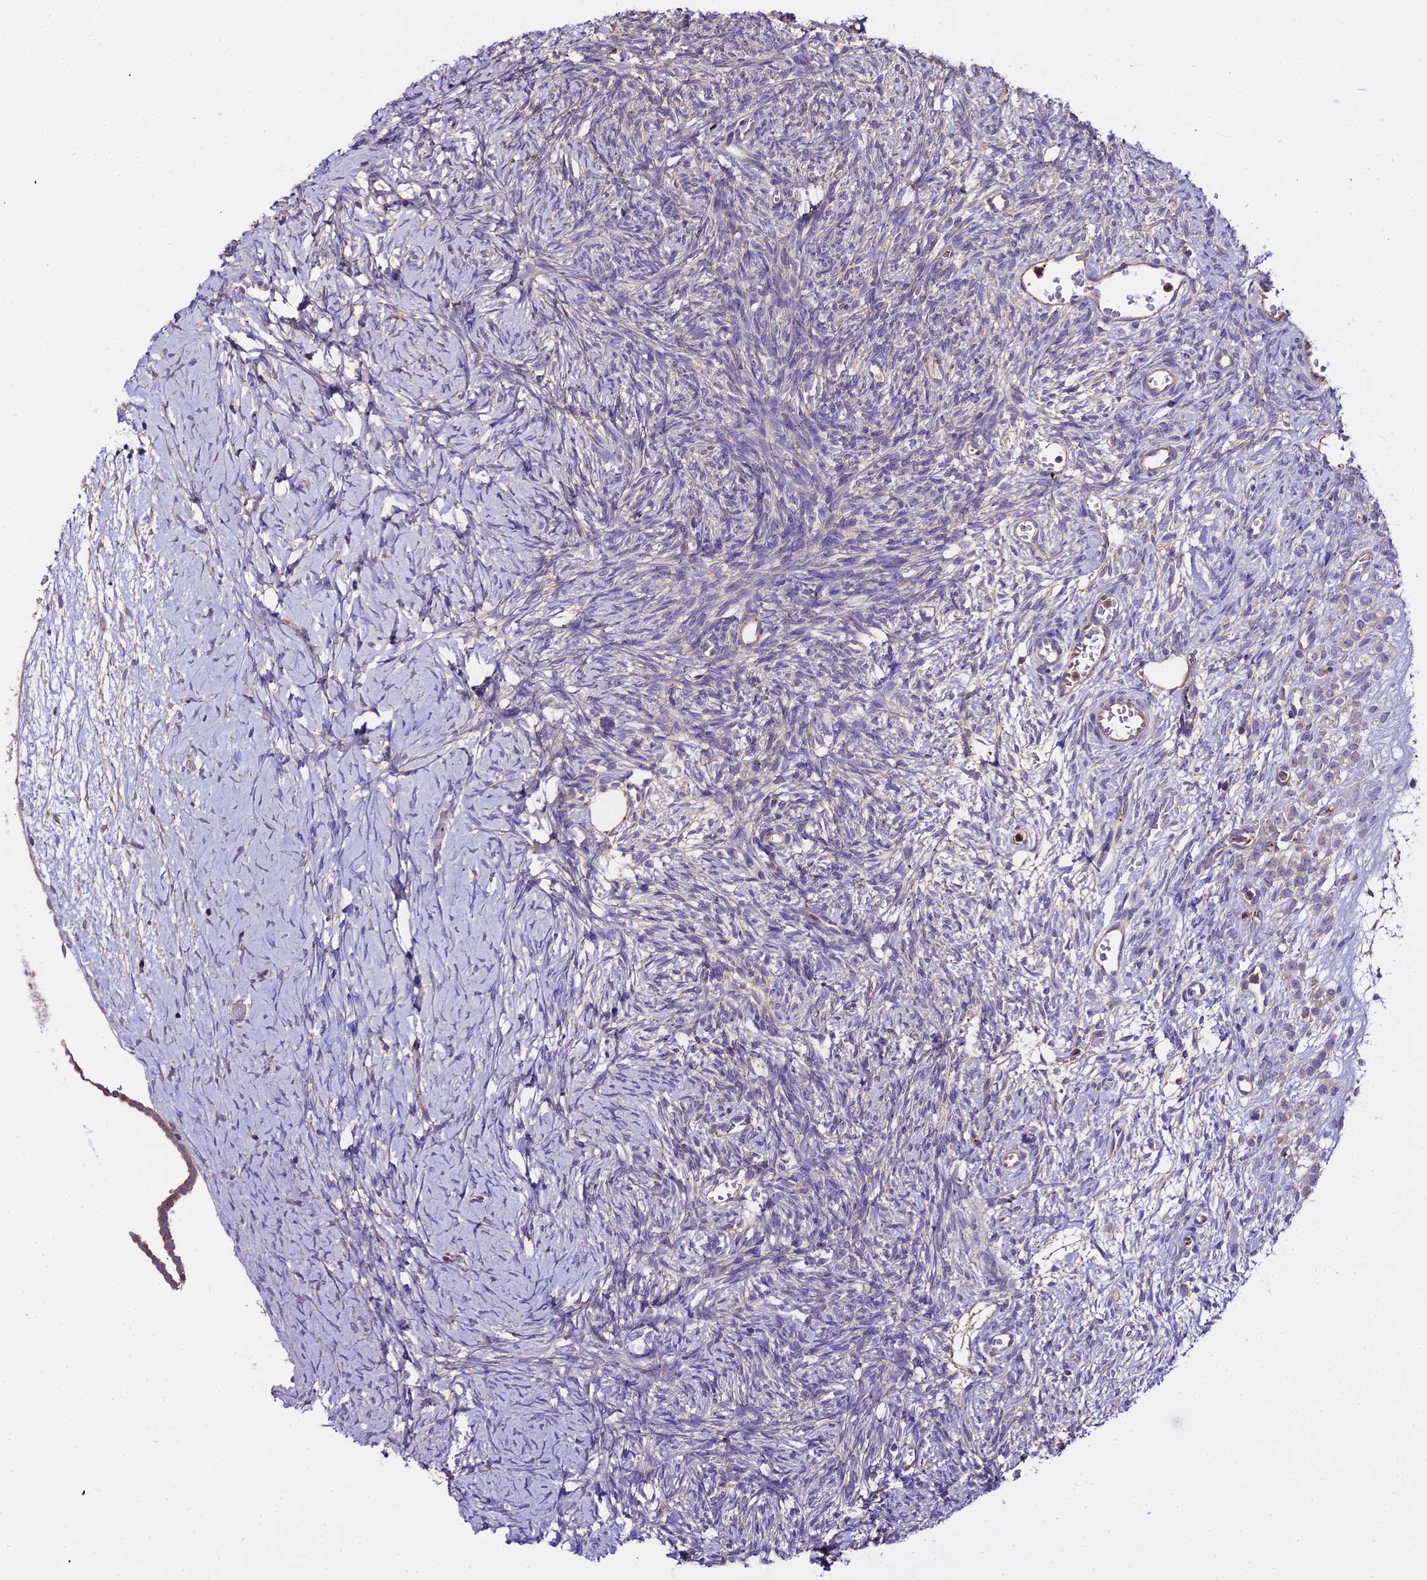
{"staining": {"intensity": "negative", "quantity": "none", "location": "none"}, "tissue": "ovary", "cell_type": "Ovarian stroma cells", "image_type": "normal", "snomed": [{"axis": "morphology", "description": "Normal tissue, NOS"}, {"axis": "topography", "description": "Ovary"}], "caption": "DAB (3,3'-diaminobenzidine) immunohistochemical staining of benign human ovary exhibits no significant positivity in ovarian stroma cells. (Brightfield microscopy of DAB (3,3'-diaminobenzidine) immunohistochemistry (IHC) at high magnification).", "gene": "GLYAT", "patient": {"sex": "female", "age": 39}}